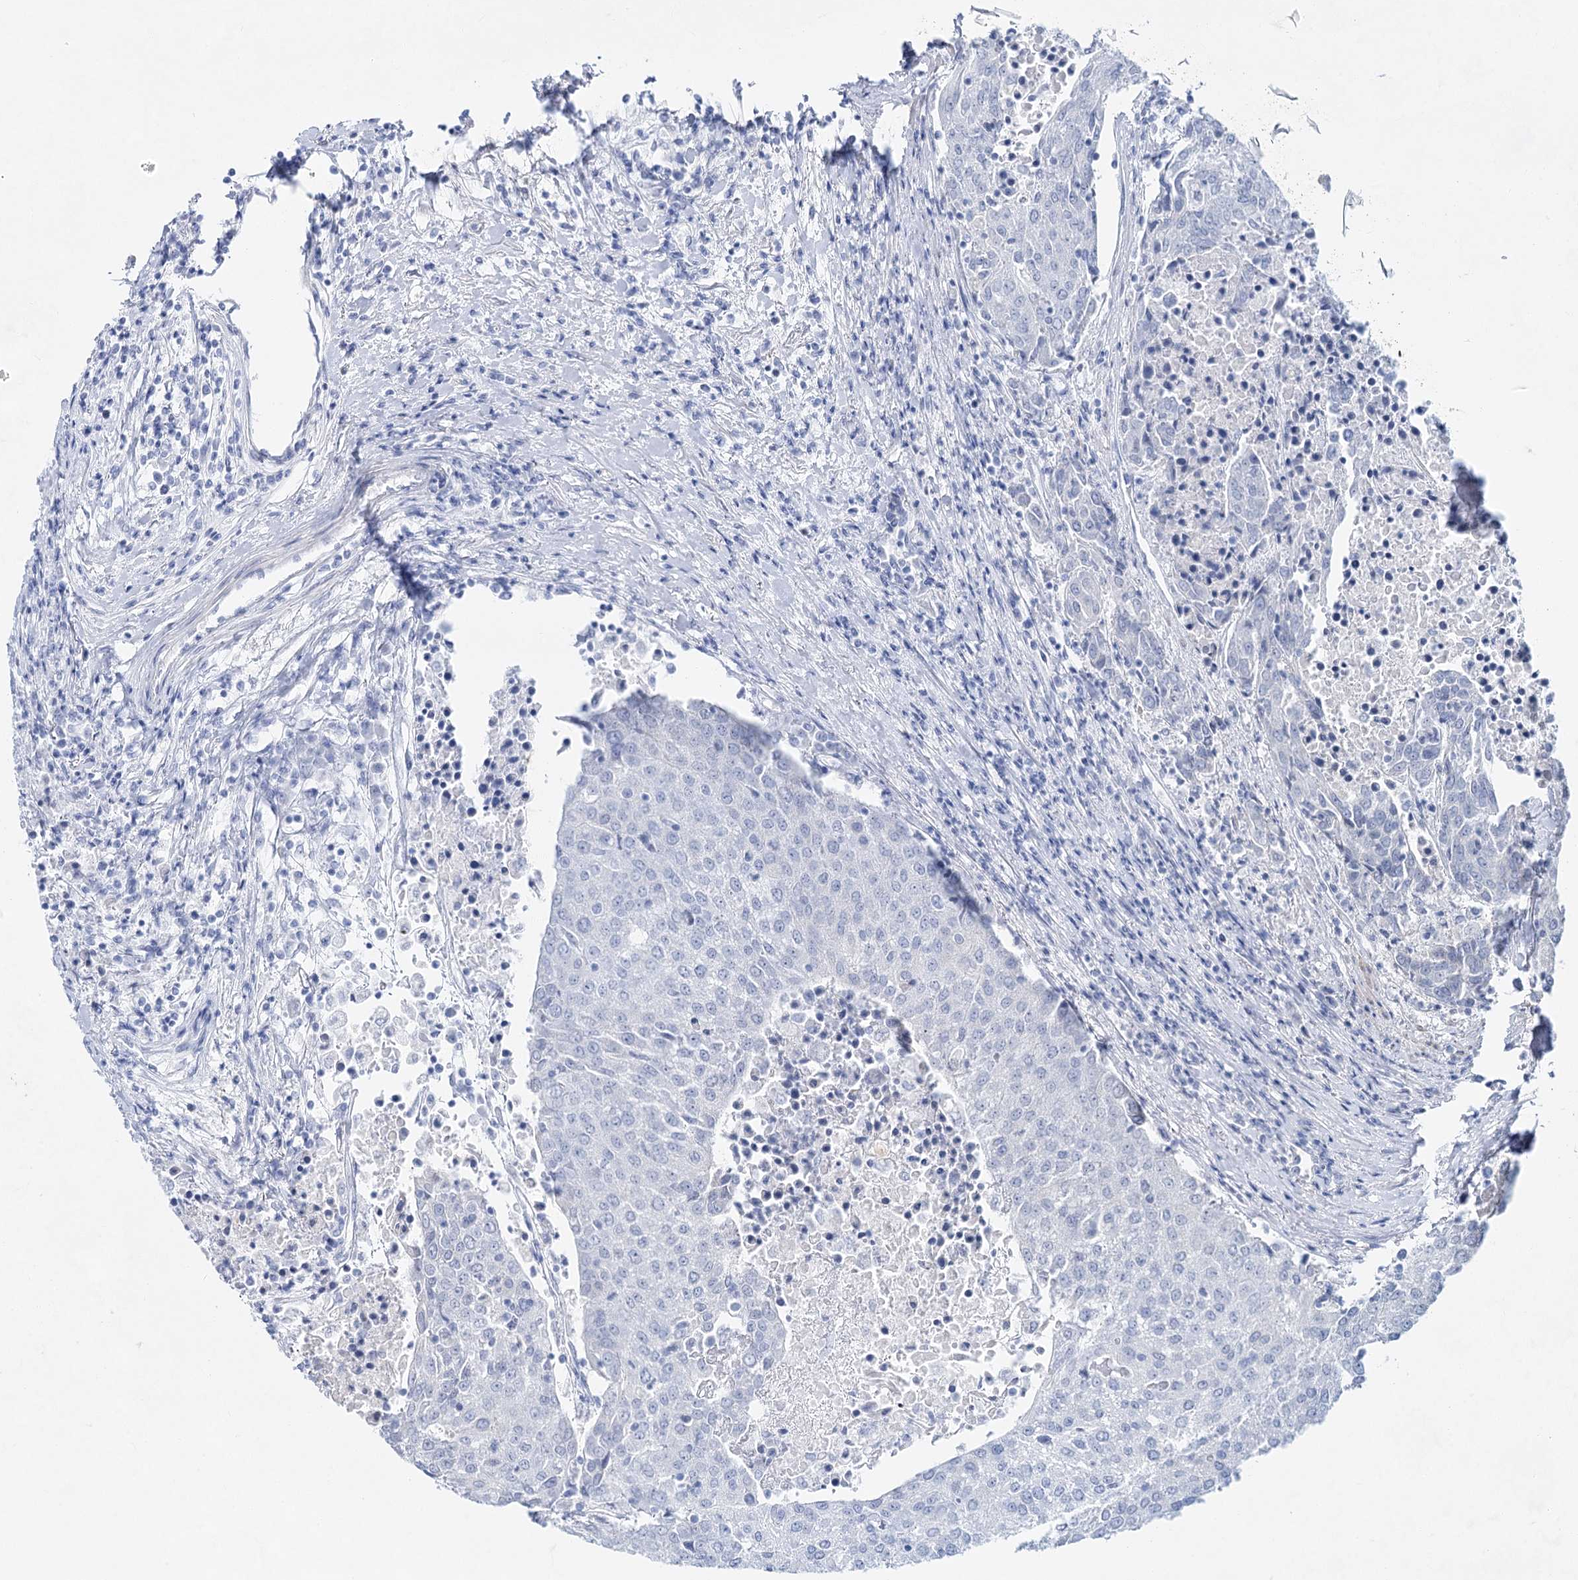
{"staining": {"intensity": "negative", "quantity": "none", "location": "none"}, "tissue": "urothelial cancer", "cell_type": "Tumor cells", "image_type": "cancer", "snomed": [{"axis": "morphology", "description": "Urothelial carcinoma, High grade"}, {"axis": "topography", "description": "Urinary bladder"}], "caption": "Immunohistochemistry histopathology image of human urothelial carcinoma (high-grade) stained for a protein (brown), which reveals no expression in tumor cells. (DAB (3,3'-diaminobenzidine) immunohistochemistry with hematoxylin counter stain).", "gene": "ACRV1", "patient": {"sex": "female", "age": 85}}